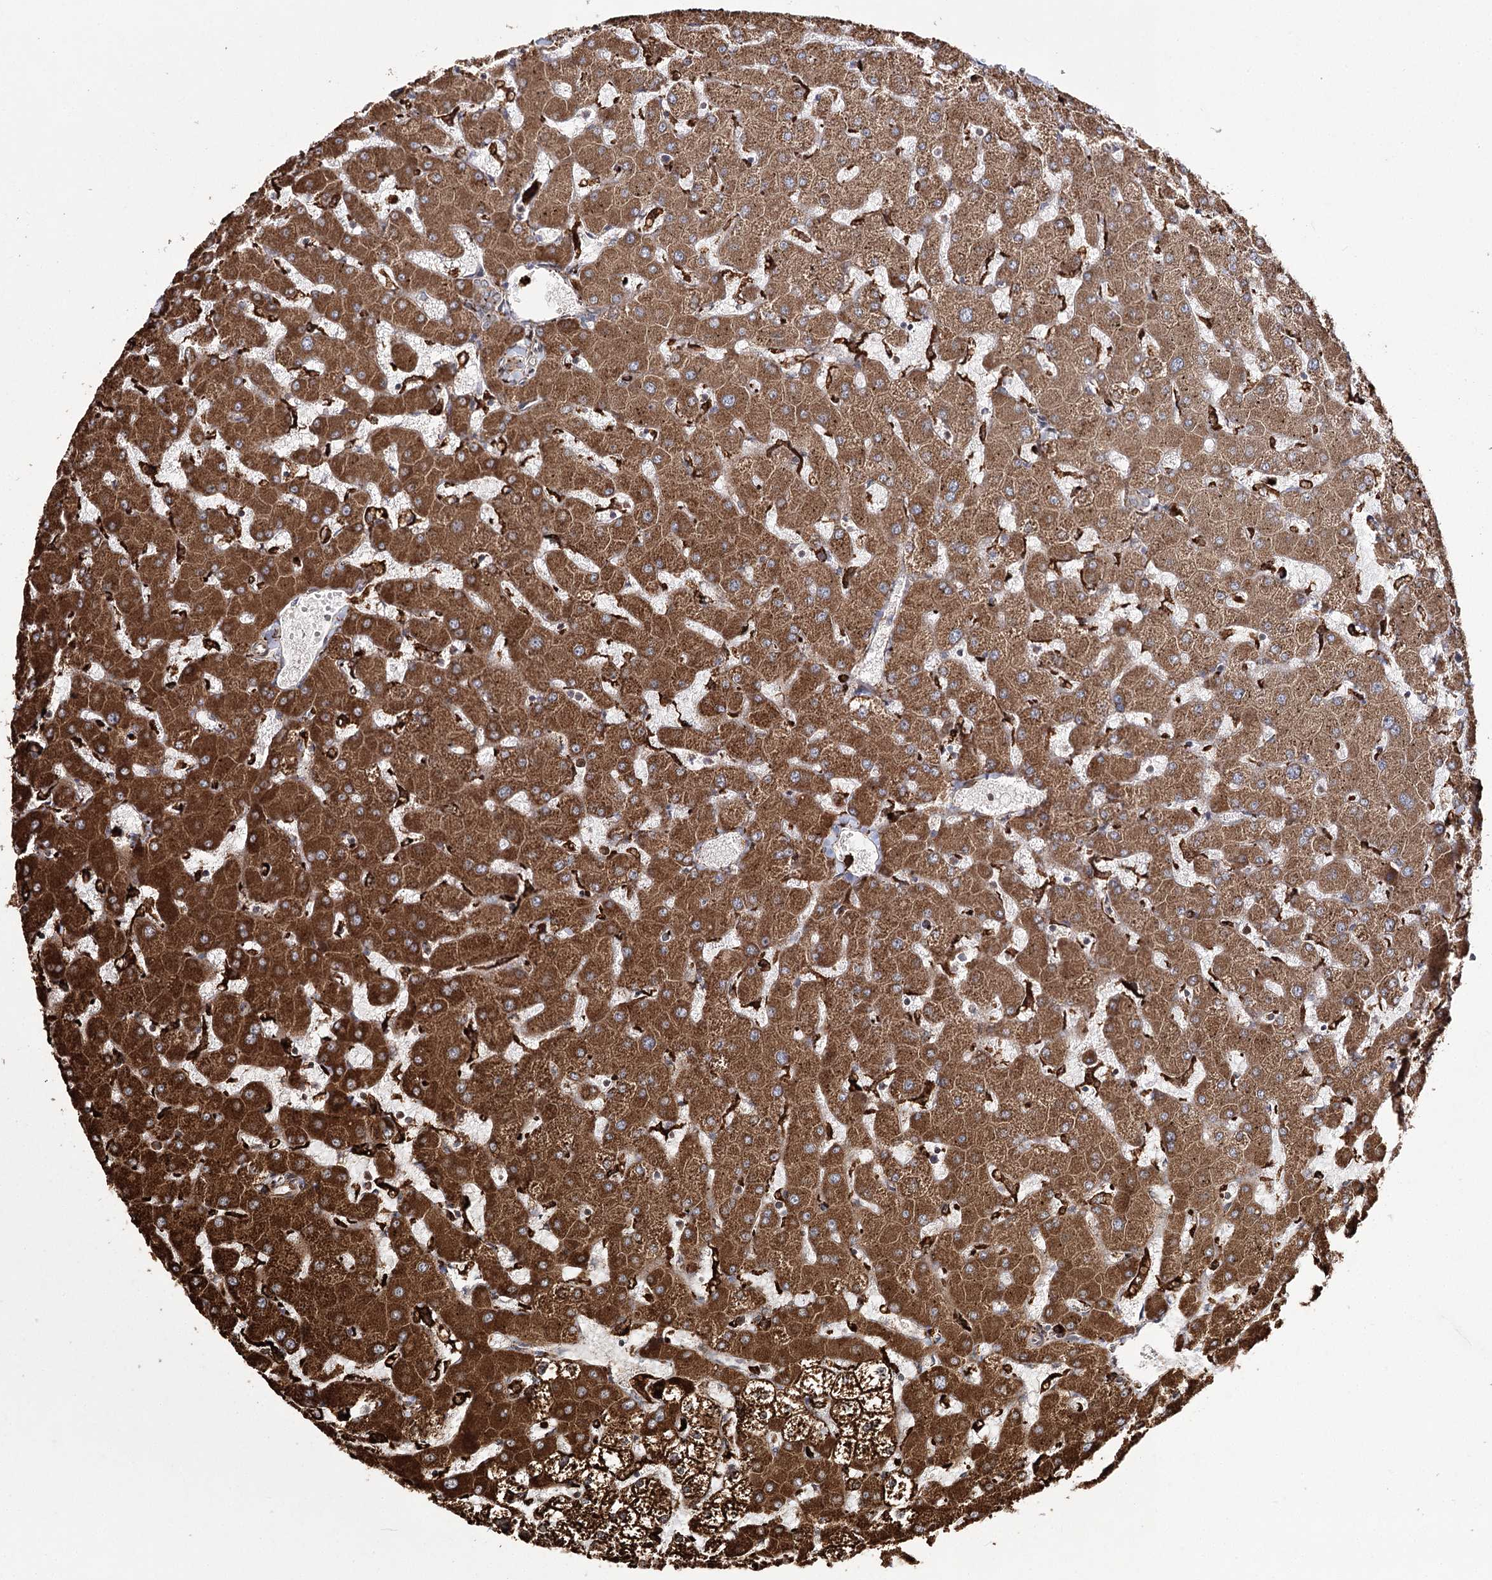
{"staining": {"intensity": "moderate", "quantity": ">75%", "location": "cytoplasmic/membranous"}, "tissue": "liver", "cell_type": "Hepatocytes", "image_type": "normal", "snomed": [{"axis": "morphology", "description": "Normal tissue, NOS"}, {"axis": "topography", "description": "Liver"}], "caption": "A brown stain labels moderate cytoplasmic/membranous staining of a protein in hepatocytes of normal human liver. Ihc stains the protein in brown and the nuclei are stained blue.", "gene": "FANCL", "patient": {"sex": "female", "age": 63}}